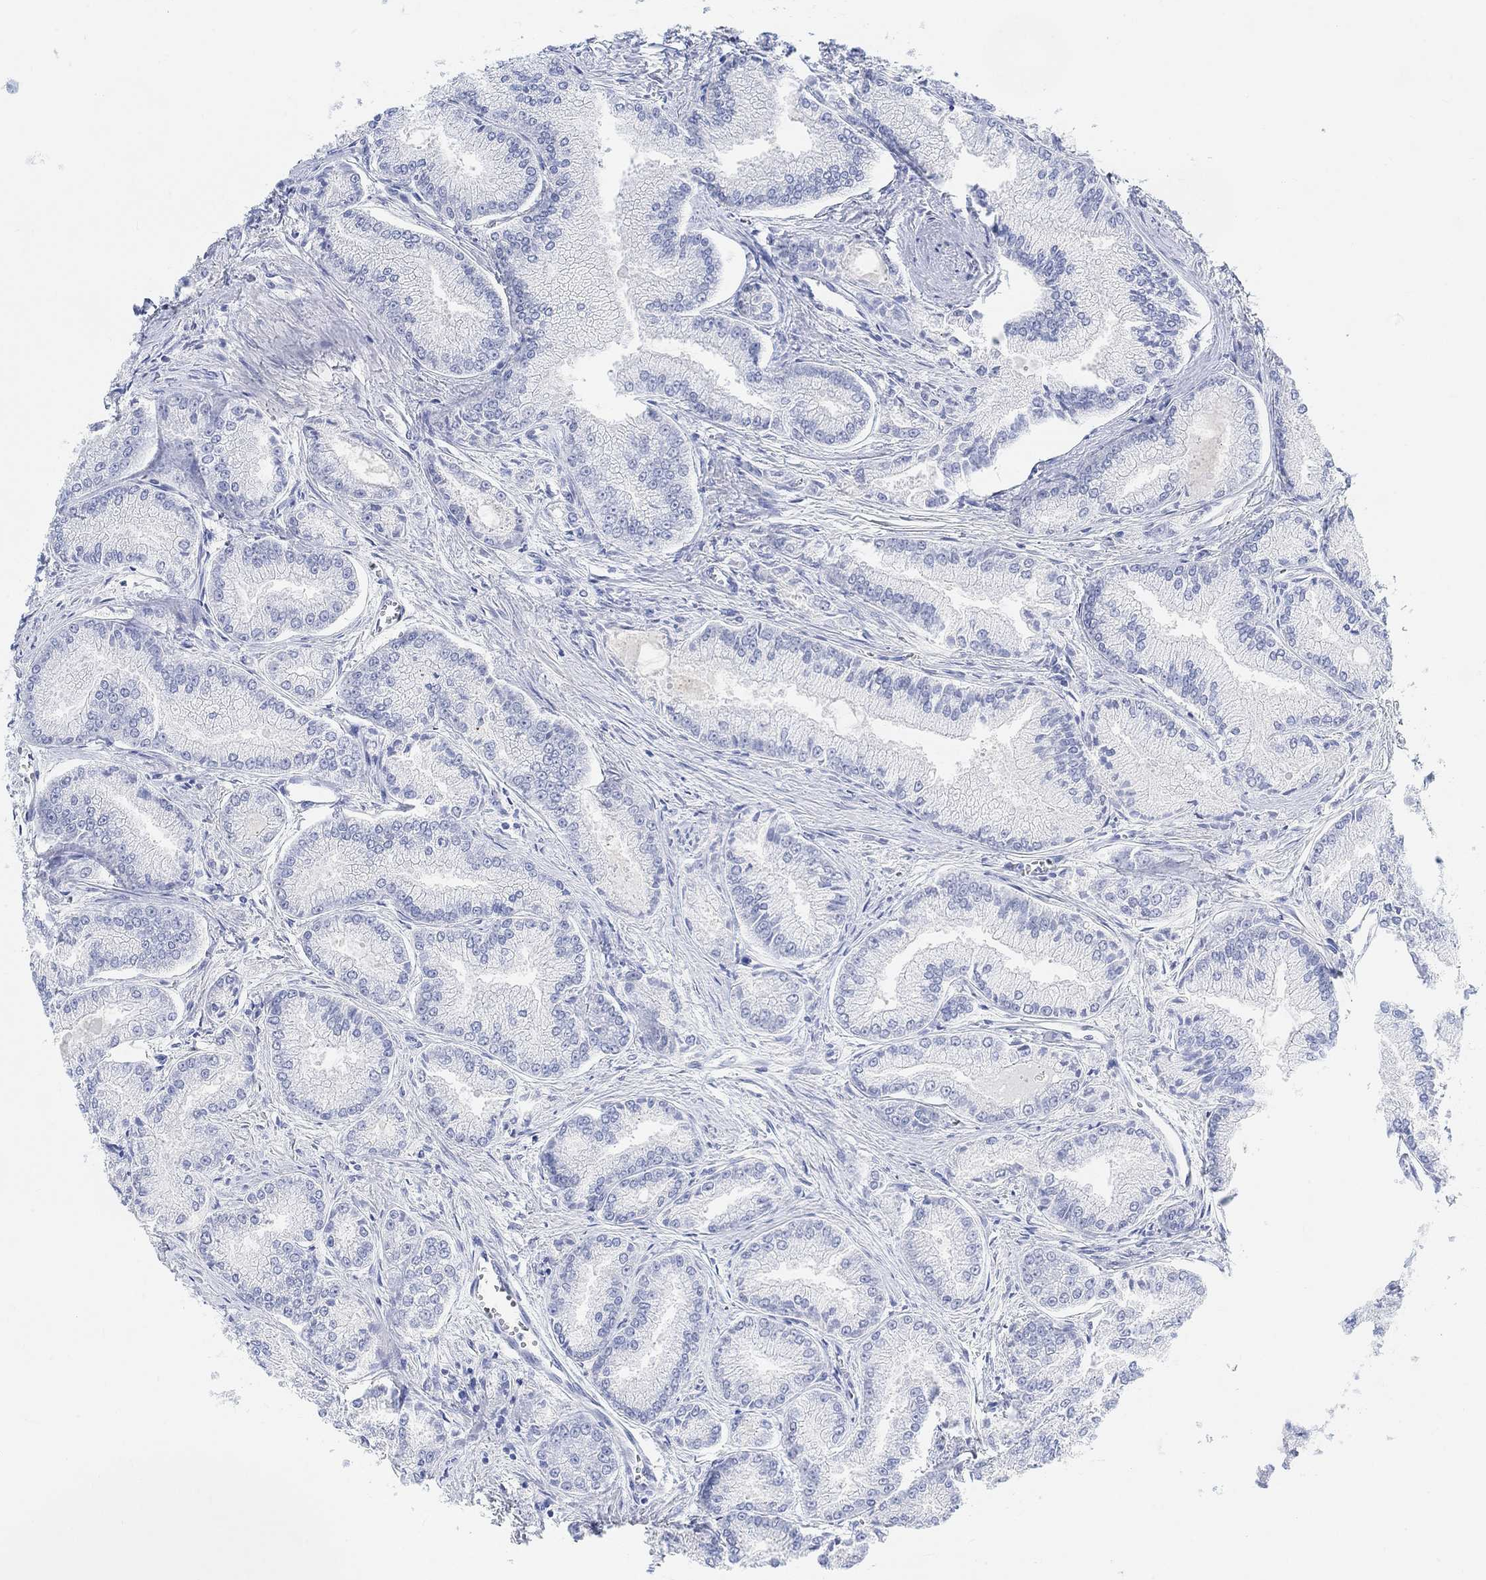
{"staining": {"intensity": "negative", "quantity": "none", "location": "none"}, "tissue": "prostate cancer", "cell_type": "Tumor cells", "image_type": "cancer", "snomed": [{"axis": "morphology", "description": "Adenocarcinoma, NOS"}, {"axis": "morphology", "description": "Adenocarcinoma, High grade"}, {"axis": "topography", "description": "Prostate"}], "caption": "This is a image of immunohistochemistry staining of prostate cancer, which shows no expression in tumor cells.", "gene": "ENO4", "patient": {"sex": "male", "age": 70}}